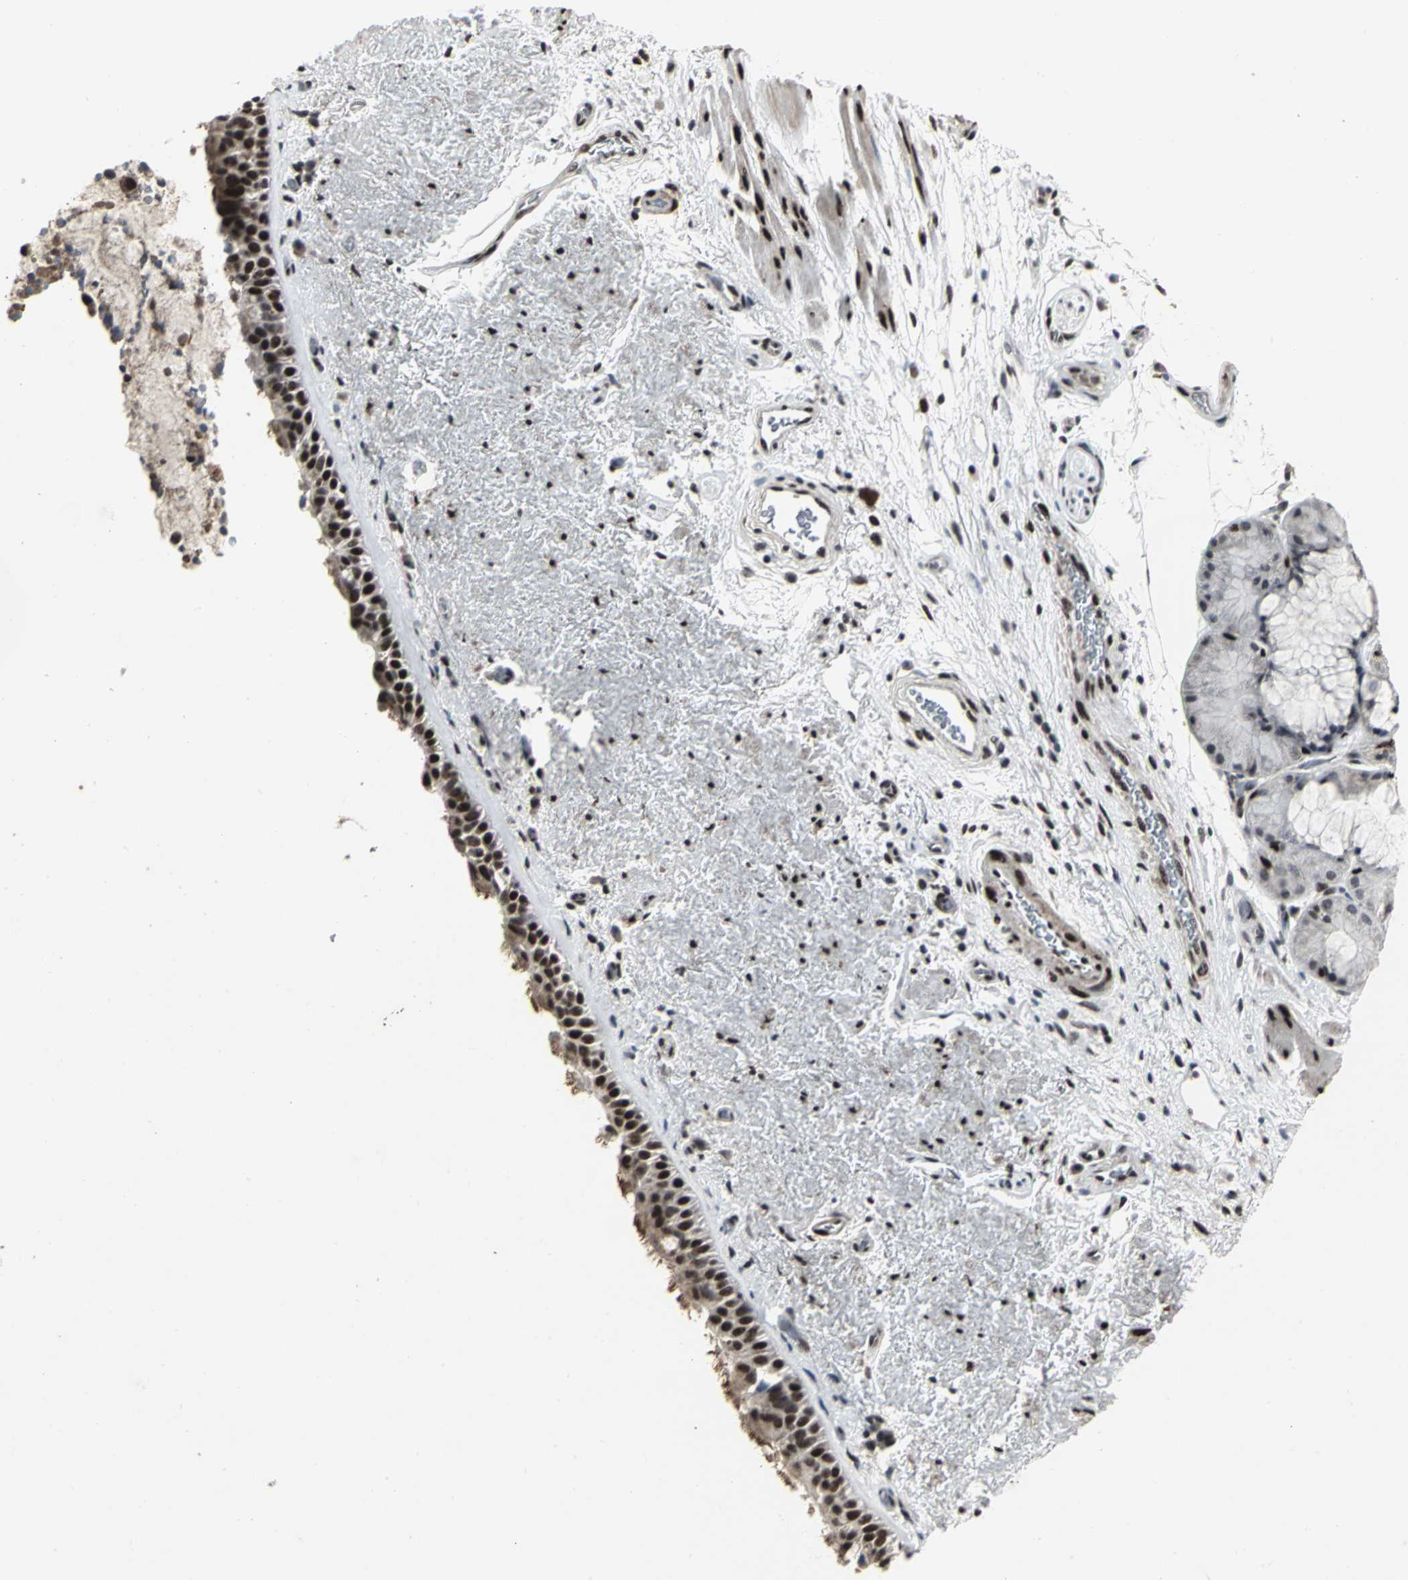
{"staining": {"intensity": "strong", "quantity": ">75%", "location": "nuclear"}, "tissue": "bronchus", "cell_type": "Respiratory epithelial cells", "image_type": "normal", "snomed": [{"axis": "morphology", "description": "Normal tissue, NOS"}, {"axis": "topography", "description": "Bronchus"}], "caption": "A brown stain highlights strong nuclear staining of a protein in respiratory epithelial cells of benign bronchus. (DAB (3,3'-diaminobenzidine) = brown stain, brightfield microscopy at high magnification).", "gene": "SRF", "patient": {"sex": "female", "age": 54}}